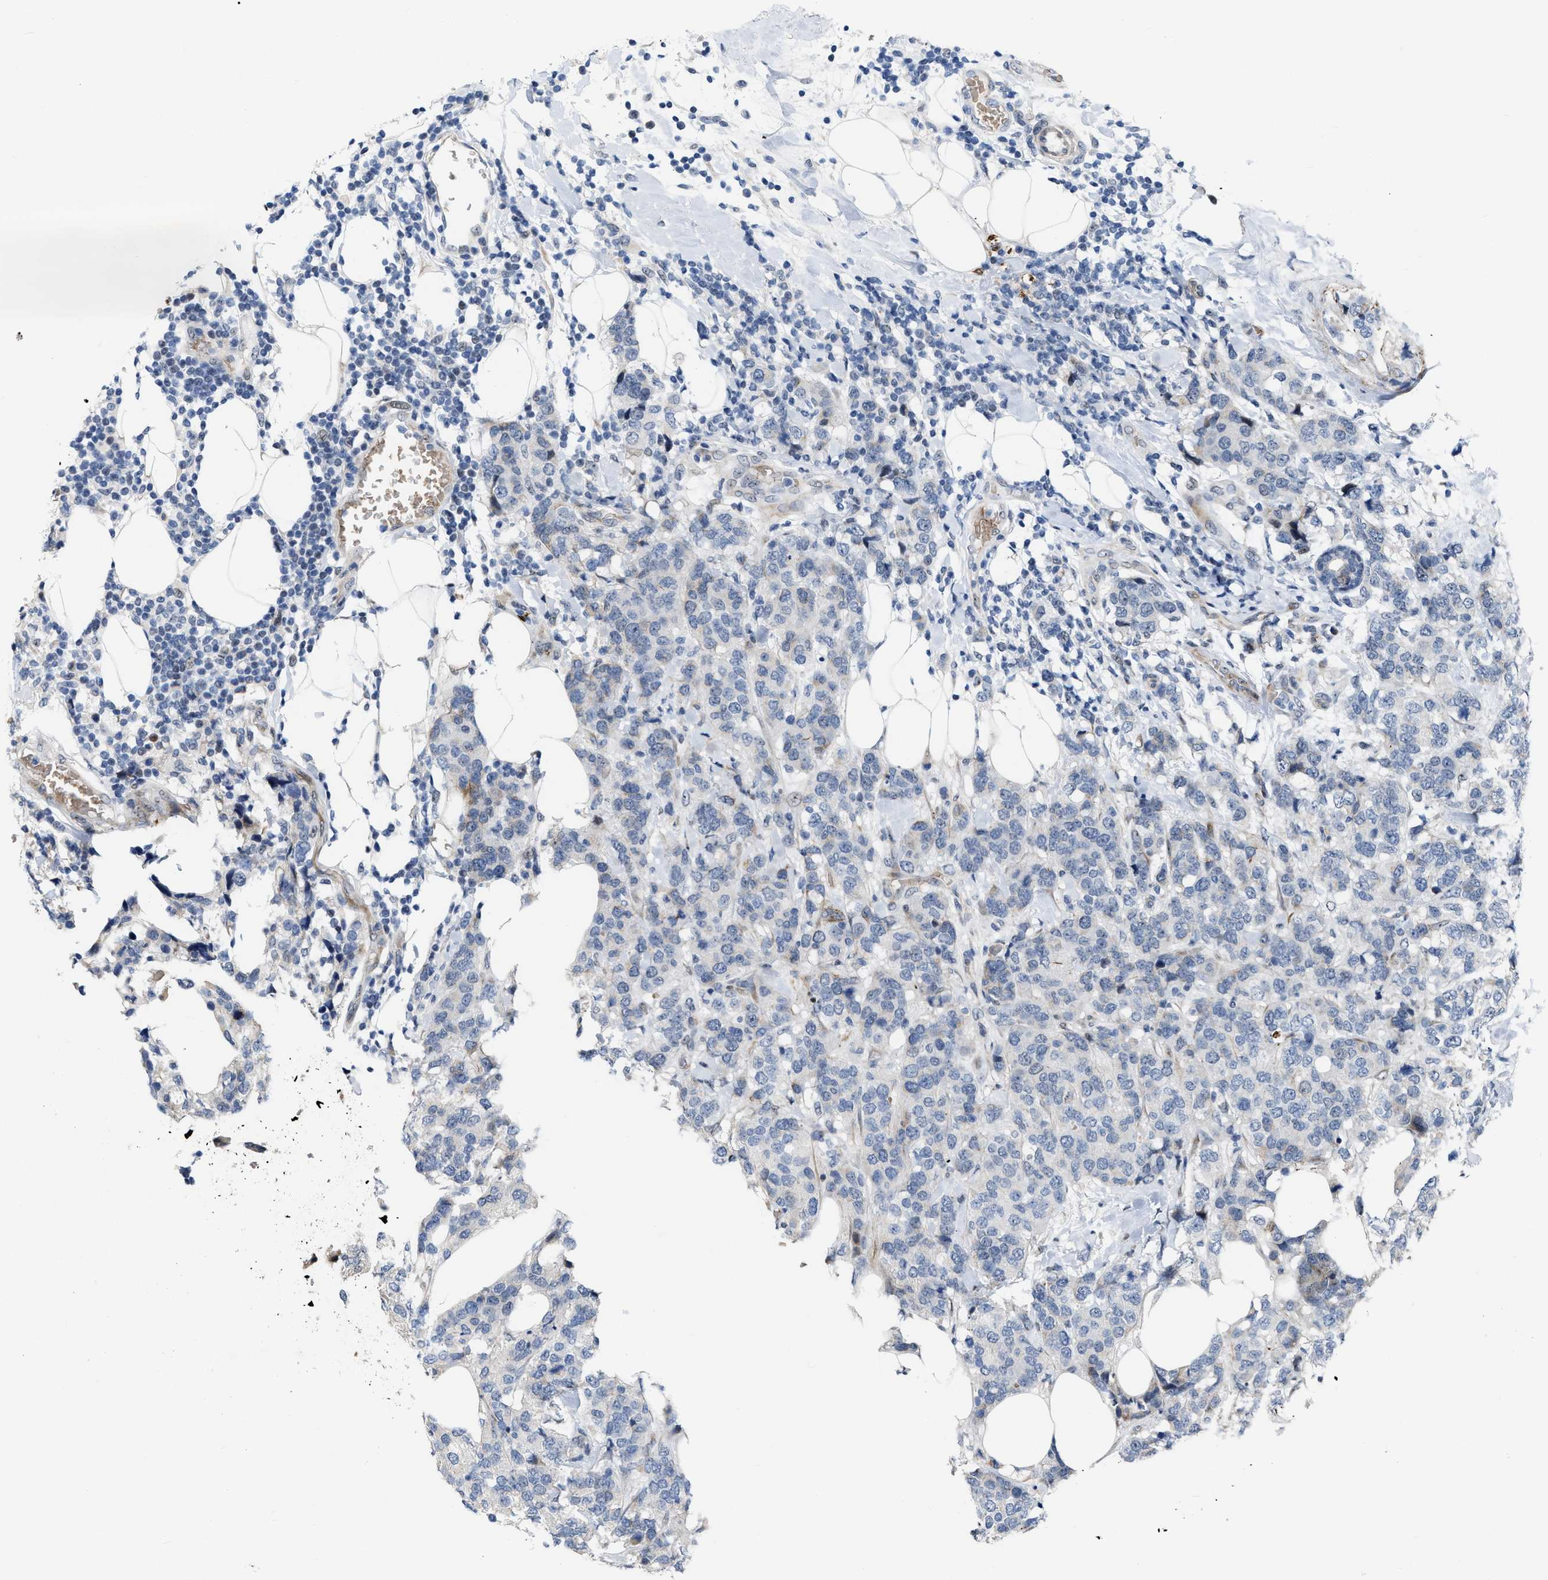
{"staining": {"intensity": "negative", "quantity": "none", "location": "none"}, "tissue": "breast cancer", "cell_type": "Tumor cells", "image_type": "cancer", "snomed": [{"axis": "morphology", "description": "Lobular carcinoma"}, {"axis": "topography", "description": "Breast"}], "caption": "Tumor cells are negative for brown protein staining in breast lobular carcinoma.", "gene": "POLR1F", "patient": {"sex": "female", "age": 59}}